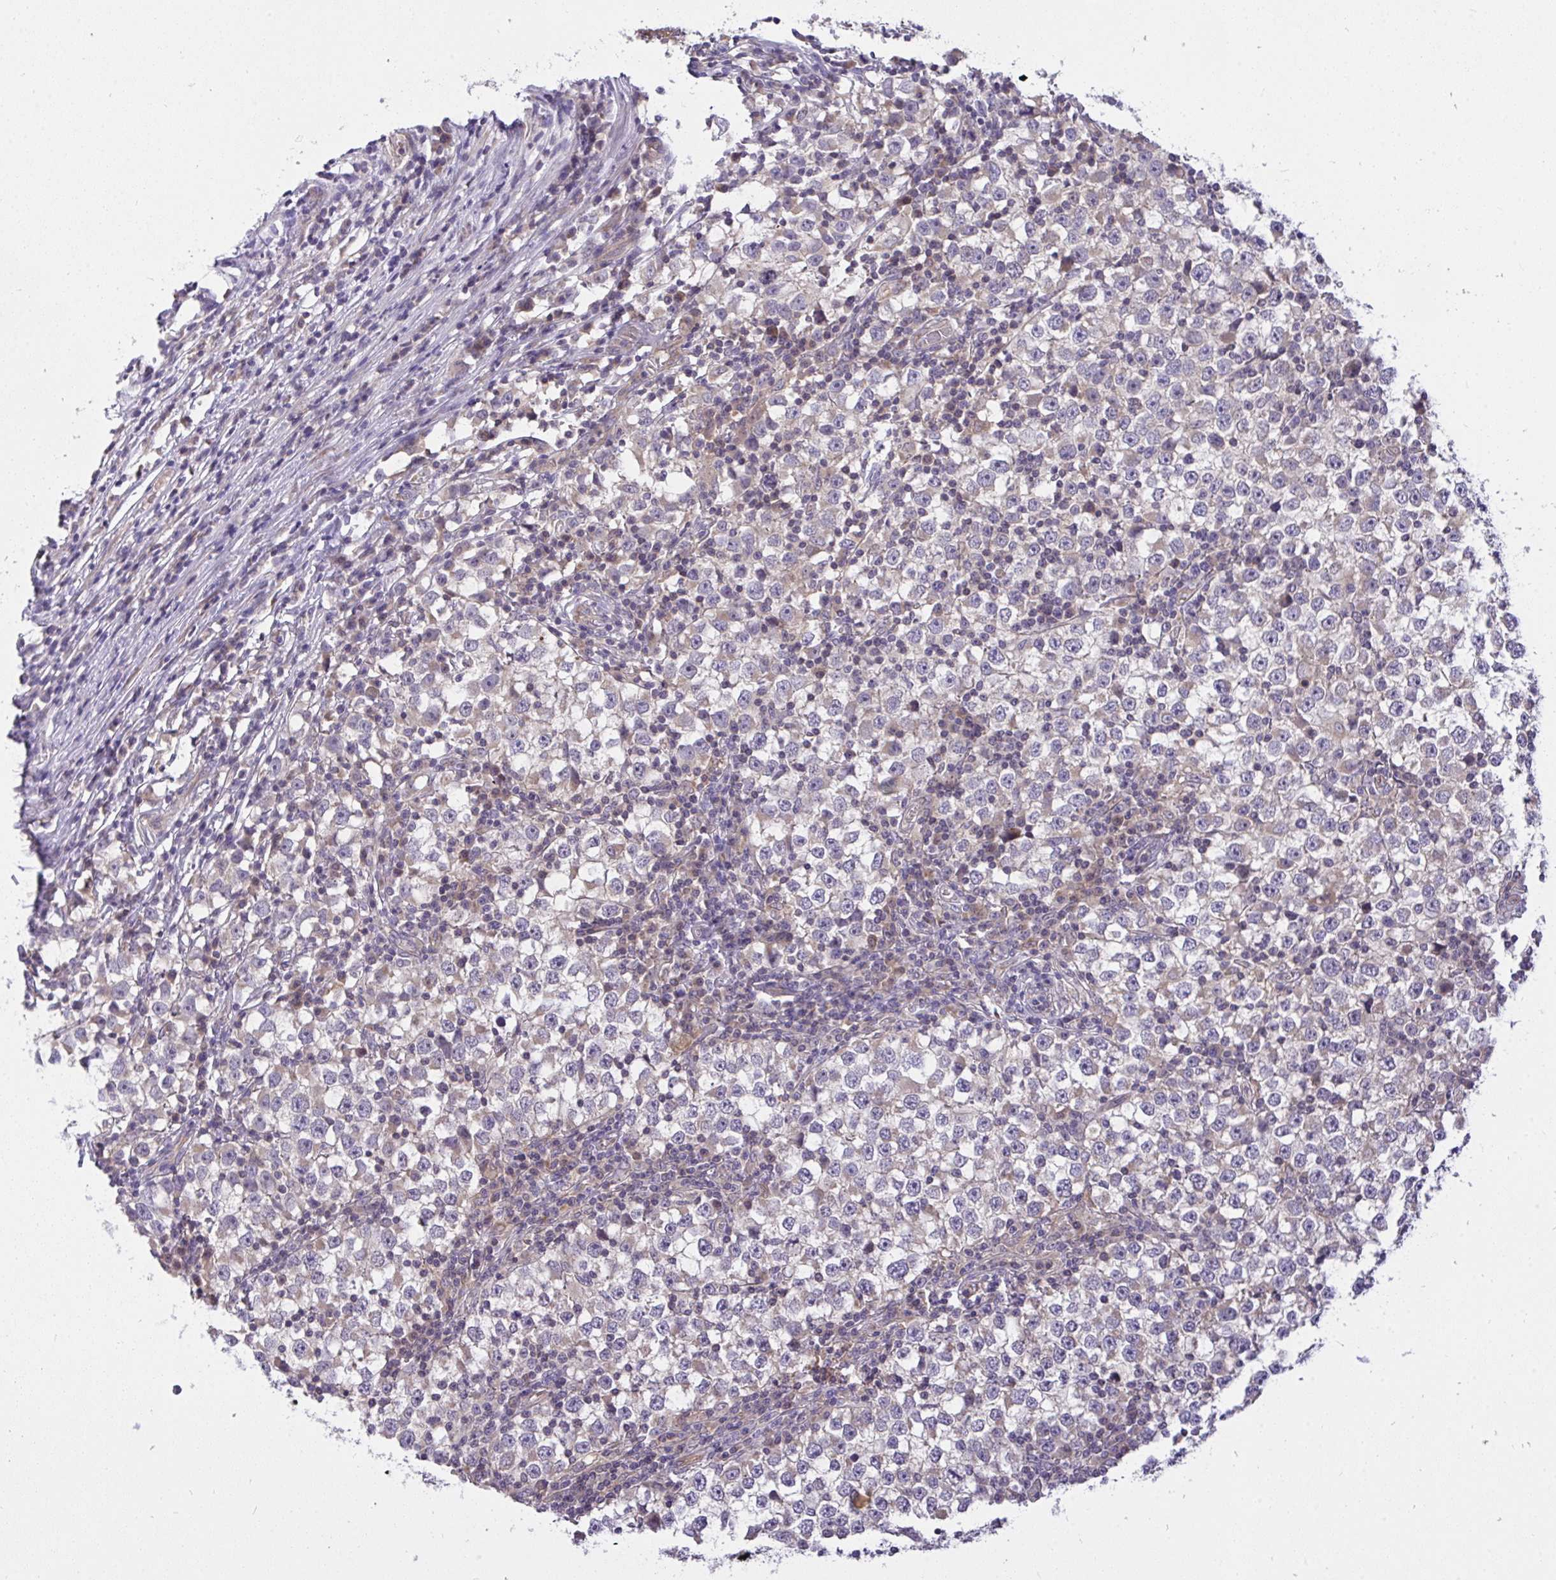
{"staining": {"intensity": "weak", "quantity": "<25%", "location": "cytoplasmic/membranous"}, "tissue": "testis cancer", "cell_type": "Tumor cells", "image_type": "cancer", "snomed": [{"axis": "morphology", "description": "Seminoma, NOS"}, {"axis": "topography", "description": "Testis"}], "caption": "Testis cancer (seminoma) was stained to show a protein in brown. There is no significant staining in tumor cells.", "gene": "C19orf54", "patient": {"sex": "male", "age": 65}}